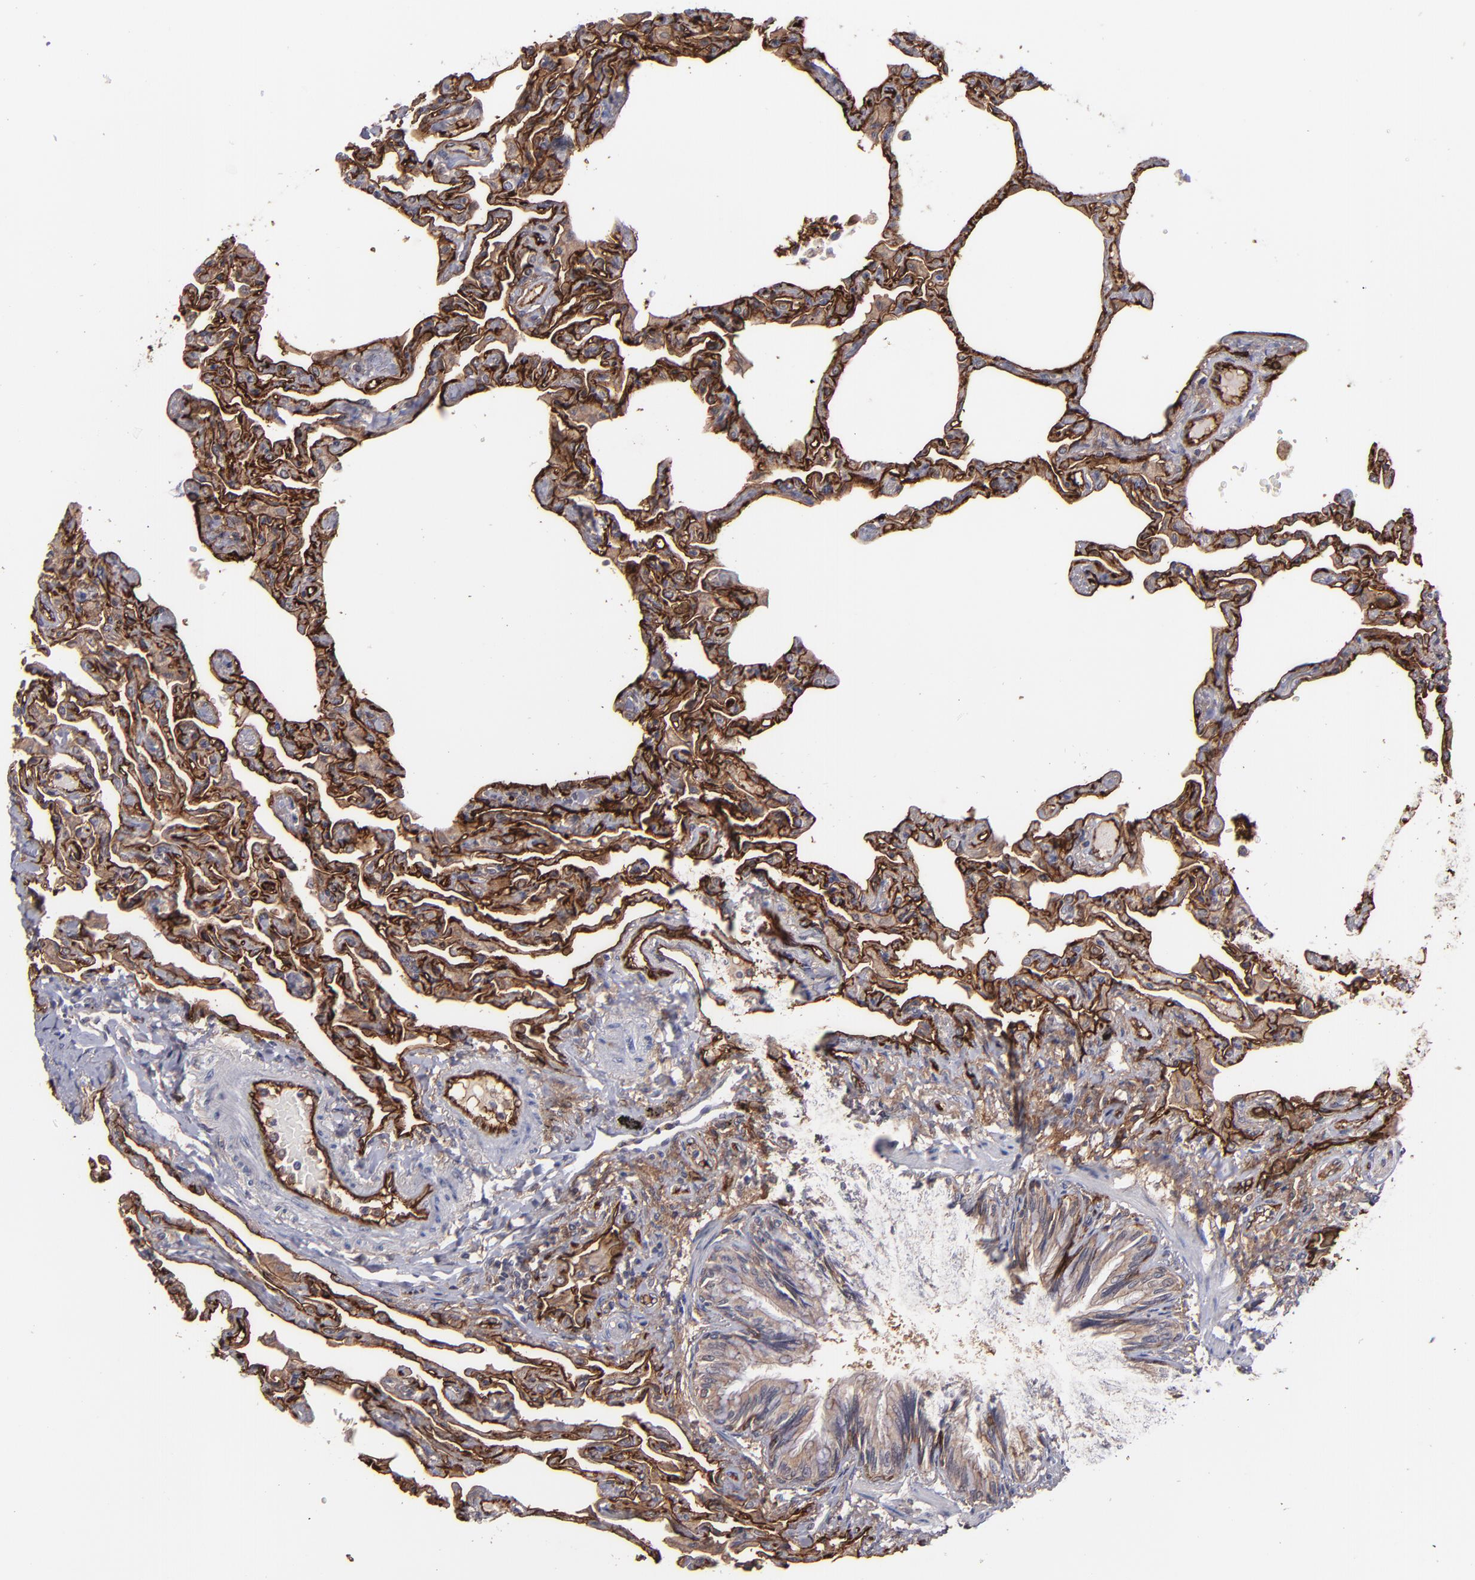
{"staining": {"intensity": "strong", "quantity": ">75%", "location": "cytoplasmic/membranous"}, "tissue": "lung", "cell_type": "Alveolar cells", "image_type": "normal", "snomed": [{"axis": "morphology", "description": "Normal tissue, NOS"}, {"axis": "topography", "description": "Lung"}], "caption": "Immunohistochemistry (IHC) staining of normal lung, which shows high levels of strong cytoplasmic/membranous positivity in about >75% of alveolar cells indicating strong cytoplasmic/membranous protein staining. The staining was performed using DAB (brown) for protein detection and nuclei were counterstained in hematoxylin (blue).", "gene": "ICAM1", "patient": {"sex": "female", "age": 49}}